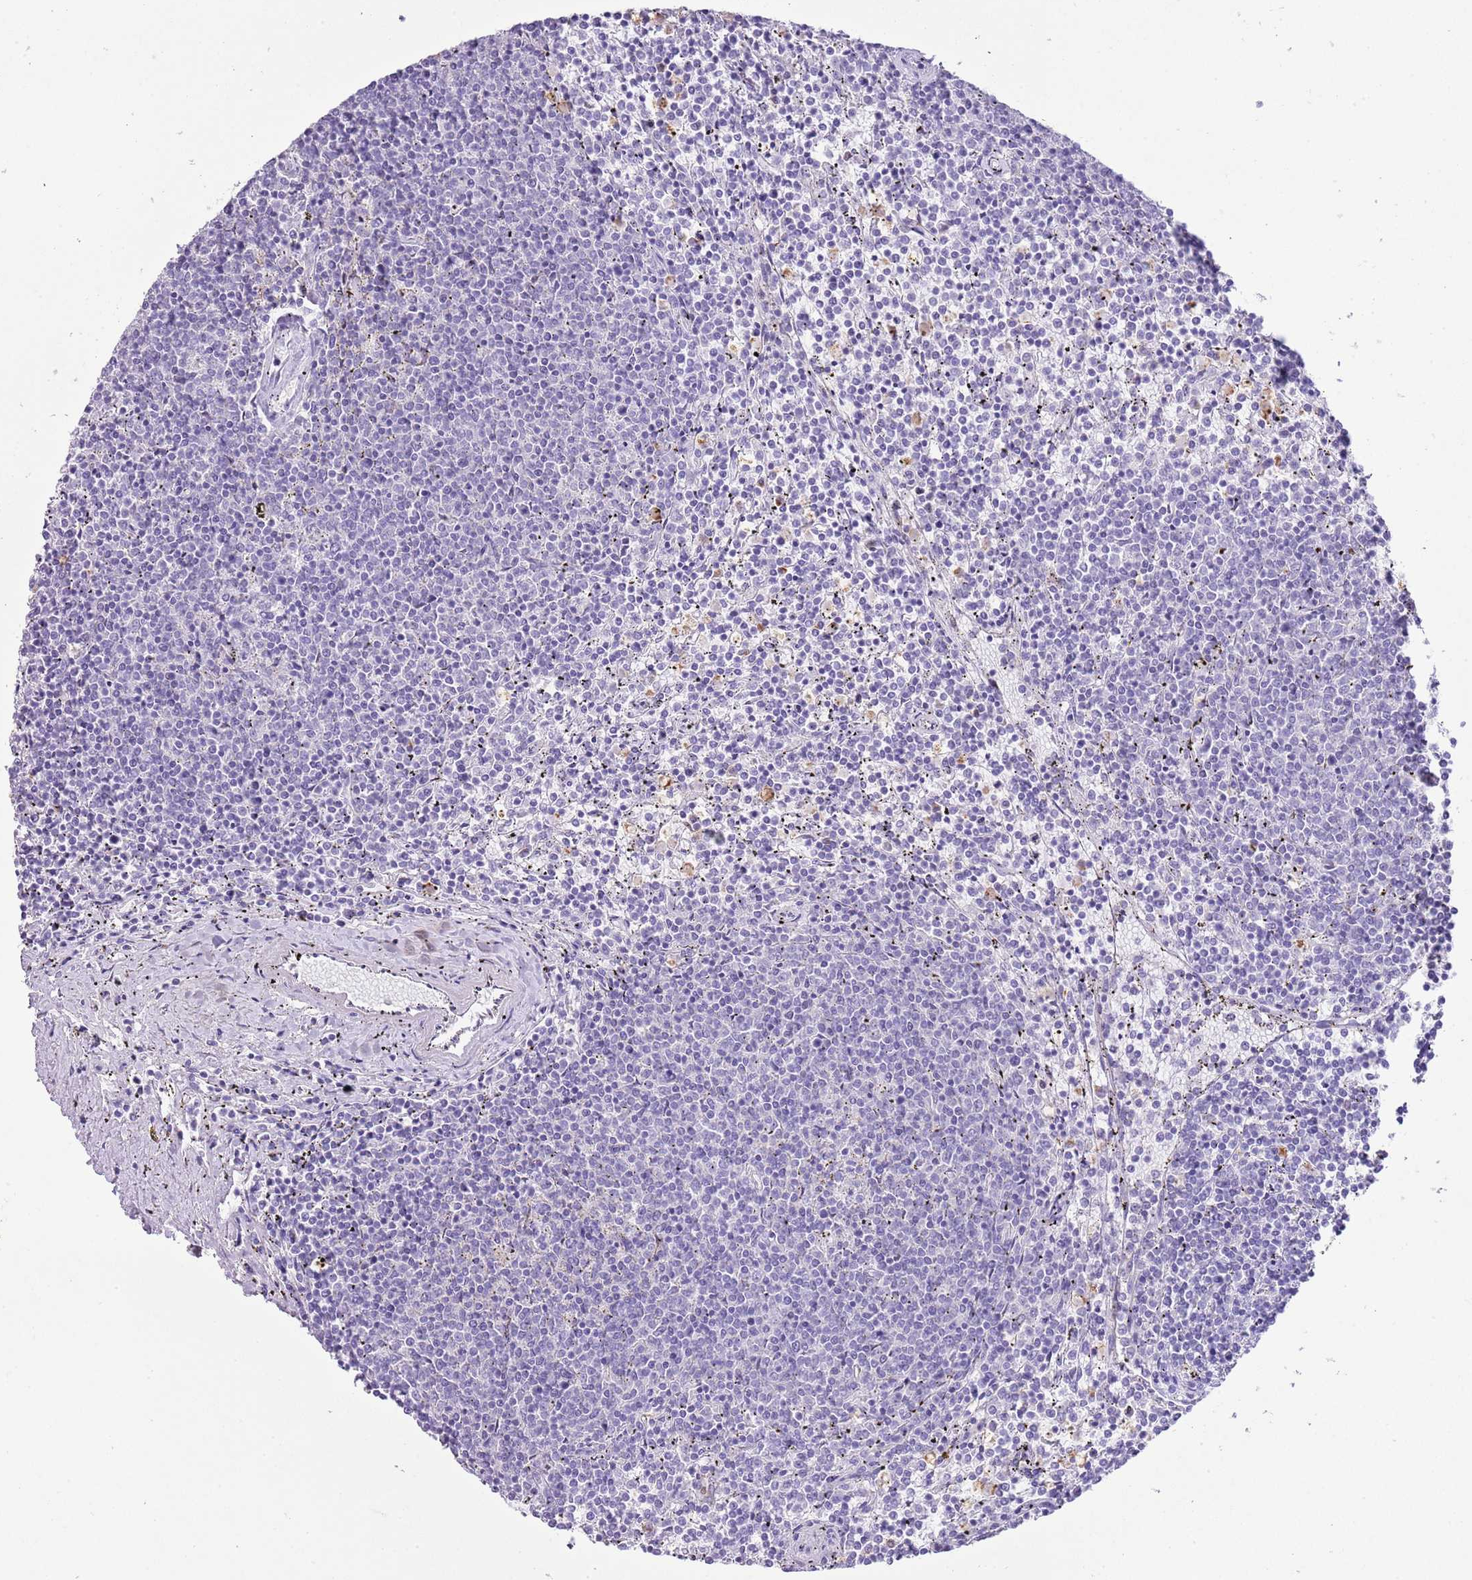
{"staining": {"intensity": "negative", "quantity": "none", "location": "none"}, "tissue": "lymphoma", "cell_type": "Tumor cells", "image_type": "cancer", "snomed": [{"axis": "morphology", "description": "Malignant lymphoma, non-Hodgkin's type, Low grade"}, {"axis": "topography", "description": "Spleen"}], "caption": "Tumor cells show no significant staining in lymphoma.", "gene": "OR2Z1", "patient": {"sex": "female", "age": 50}}